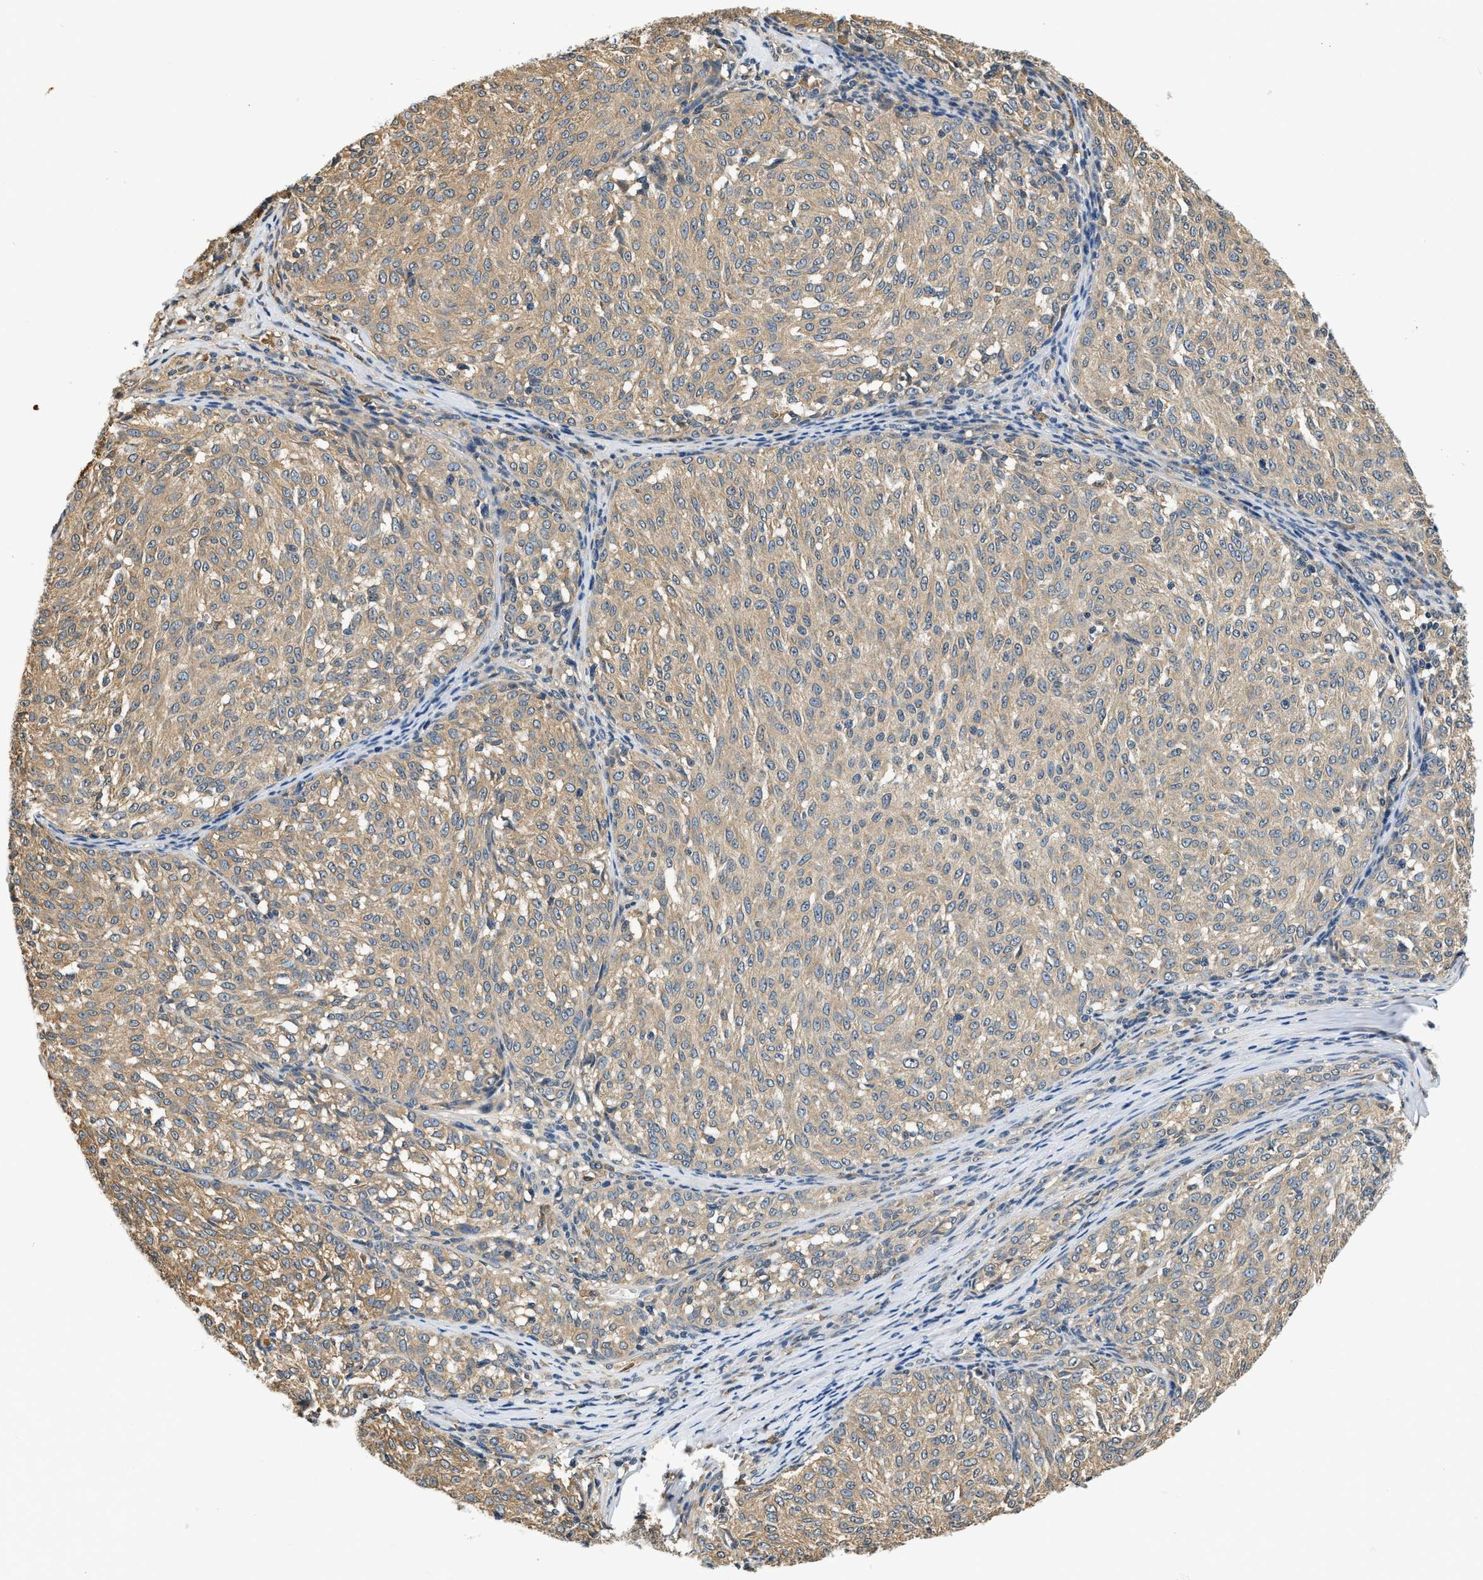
{"staining": {"intensity": "weak", "quantity": ">75%", "location": "cytoplasmic/membranous"}, "tissue": "melanoma", "cell_type": "Tumor cells", "image_type": "cancer", "snomed": [{"axis": "morphology", "description": "Malignant melanoma, NOS"}, {"axis": "topography", "description": "Skin"}], "caption": "DAB immunohistochemical staining of melanoma shows weak cytoplasmic/membranous protein staining in about >75% of tumor cells.", "gene": "BCL7C", "patient": {"sex": "female", "age": 72}}